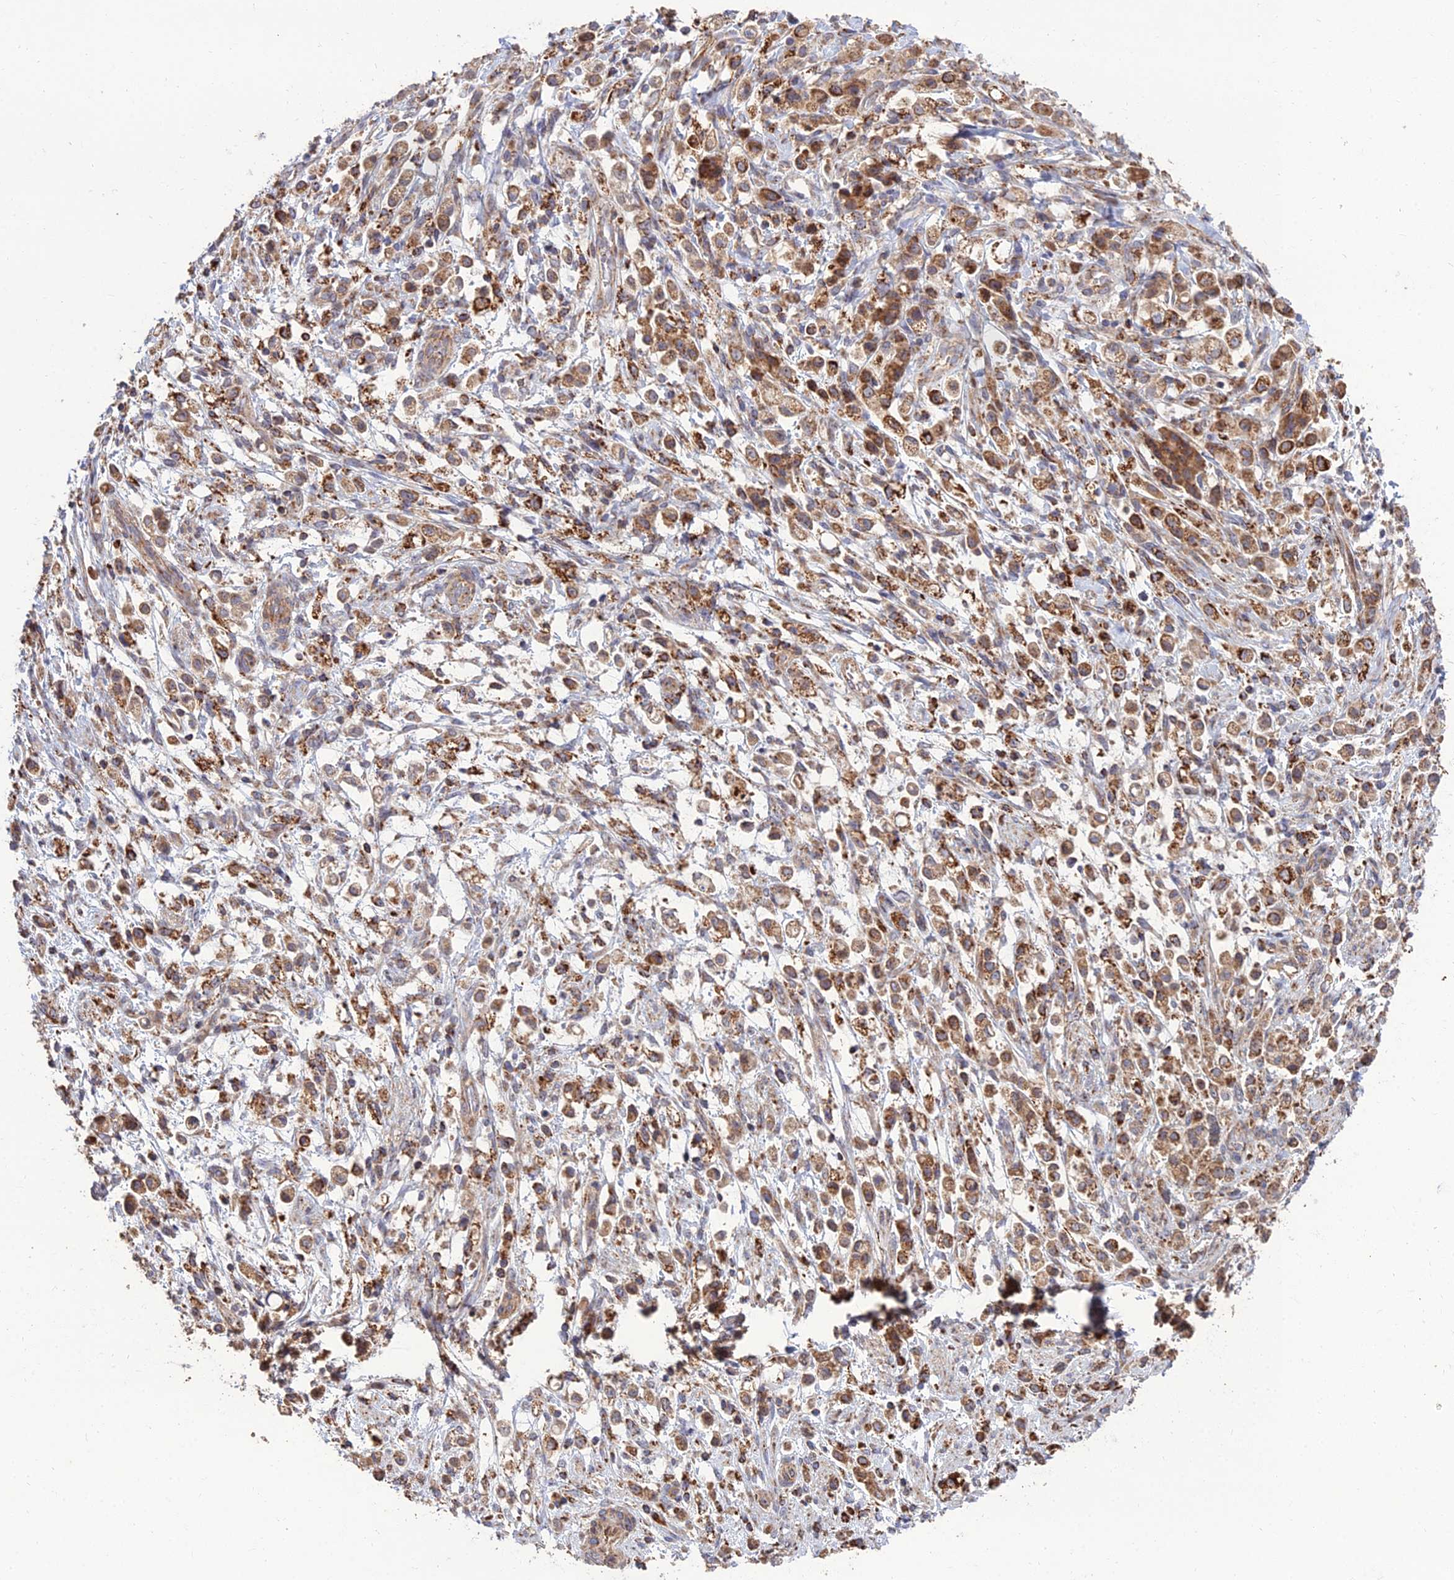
{"staining": {"intensity": "moderate", "quantity": ">75%", "location": "cytoplasmic/membranous"}, "tissue": "stomach cancer", "cell_type": "Tumor cells", "image_type": "cancer", "snomed": [{"axis": "morphology", "description": "Adenocarcinoma, NOS"}, {"axis": "topography", "description": "Stomach"}], "caption": "Human stomach cancer stained with a brown dye reveals moderate cytoplasmic/membranous positive positivity in approximately >75% of tumor cells.", "gene": "RIC8B", "patient": {"sex": "female", "age": 60}}